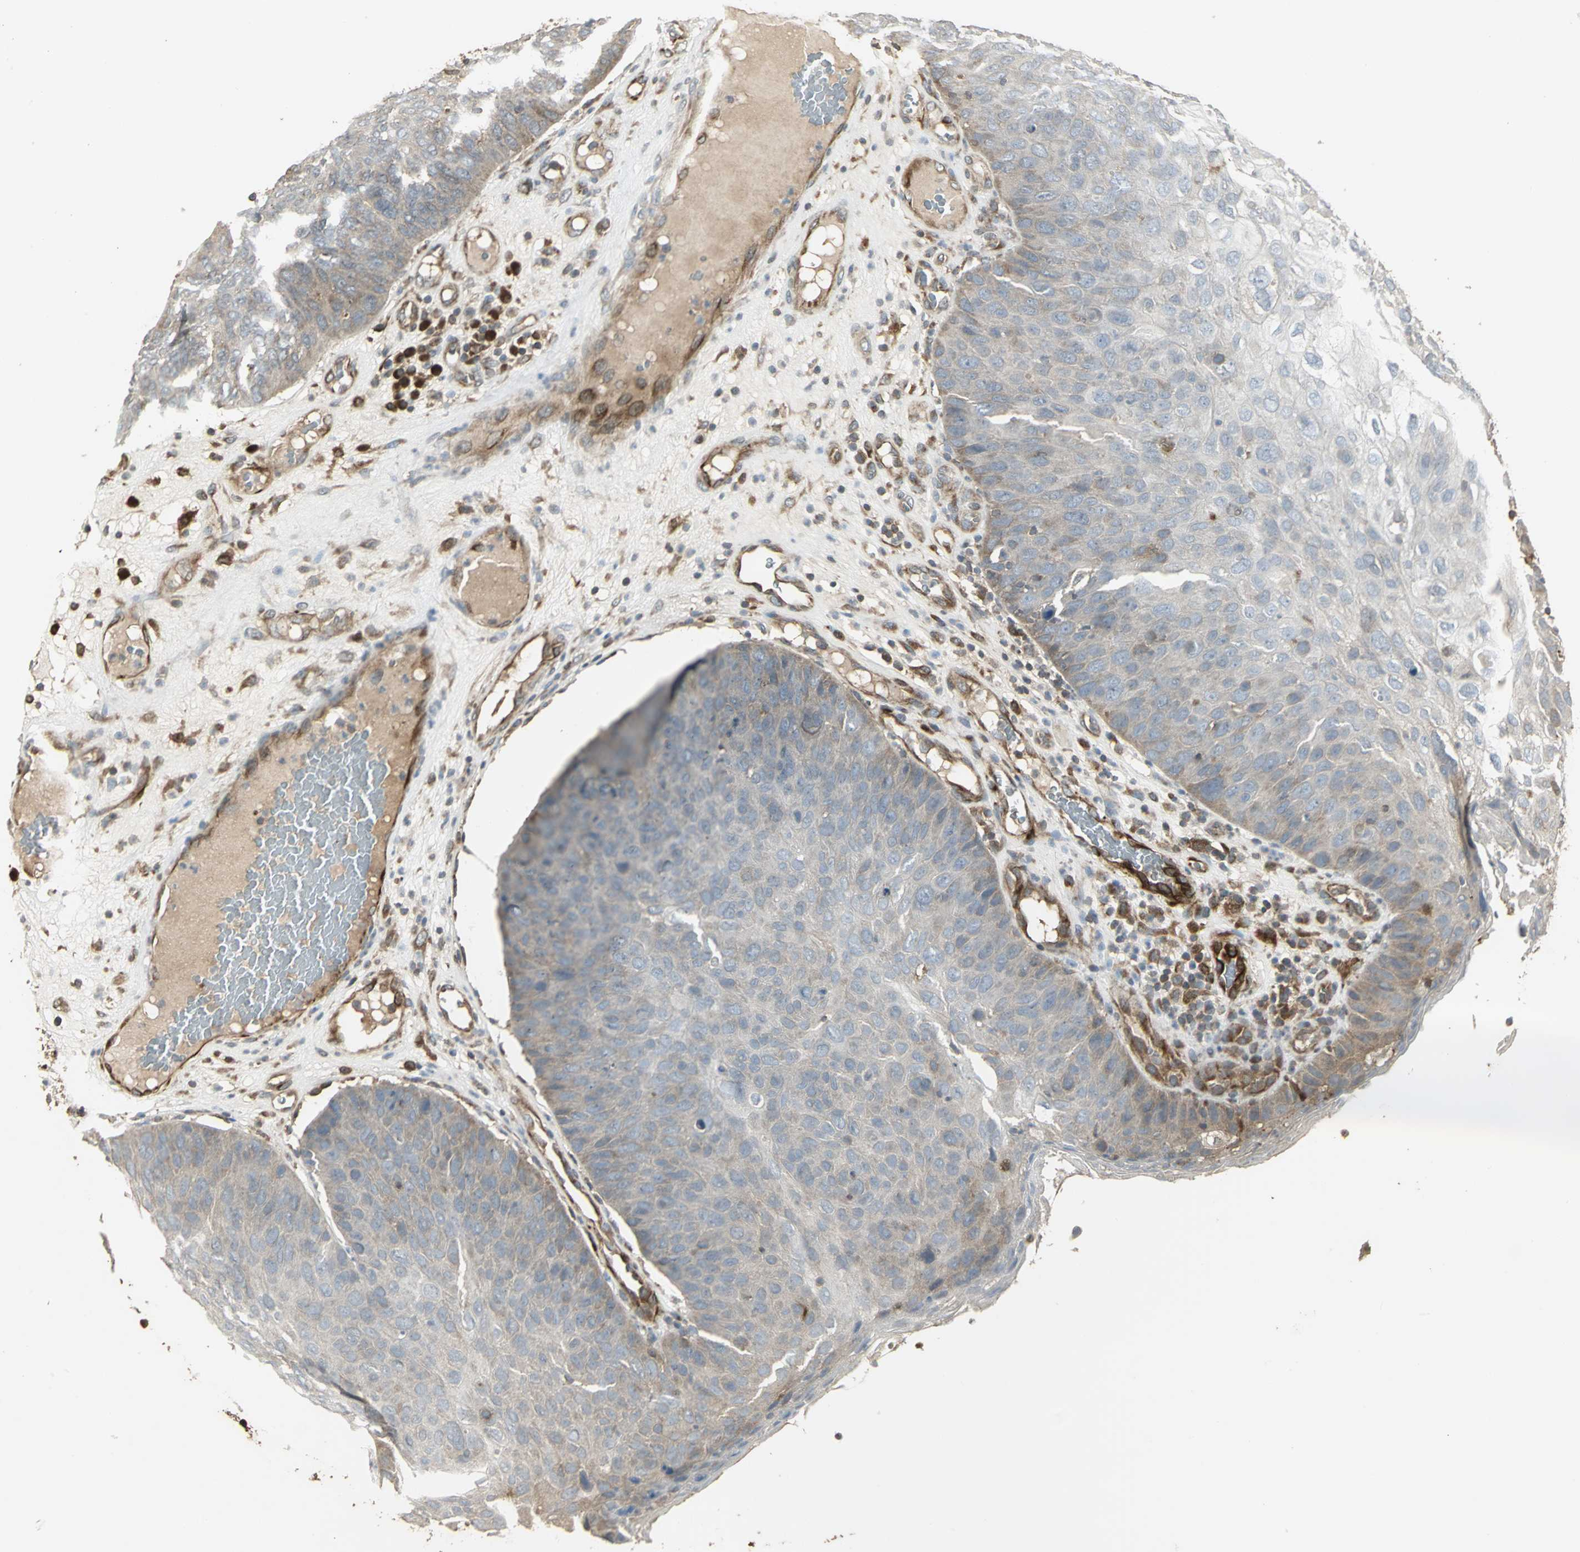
{"staining": {"intensity": "weak", "quantity": "25%-75%", "location": "cytoplasmic/membranous"}, "tissue": "skin cancer", "cell_type": "Tumor cells", "image_type": "cancer", "snomed": [{"axis": "morphology", "description": "Squamous cell carcinoma, NOS"}, {"axis": "topography", "description": "Skin"}], "caption": "DAB immunohistochemical staining of human skin squamous cell carcinoma exhibits weak cytoplasmic/membranous protein staining in approximately 25%-75% of tumor cells.", "gene": "PRXL2B", "patient": {"sex": "male", "age": 87}}